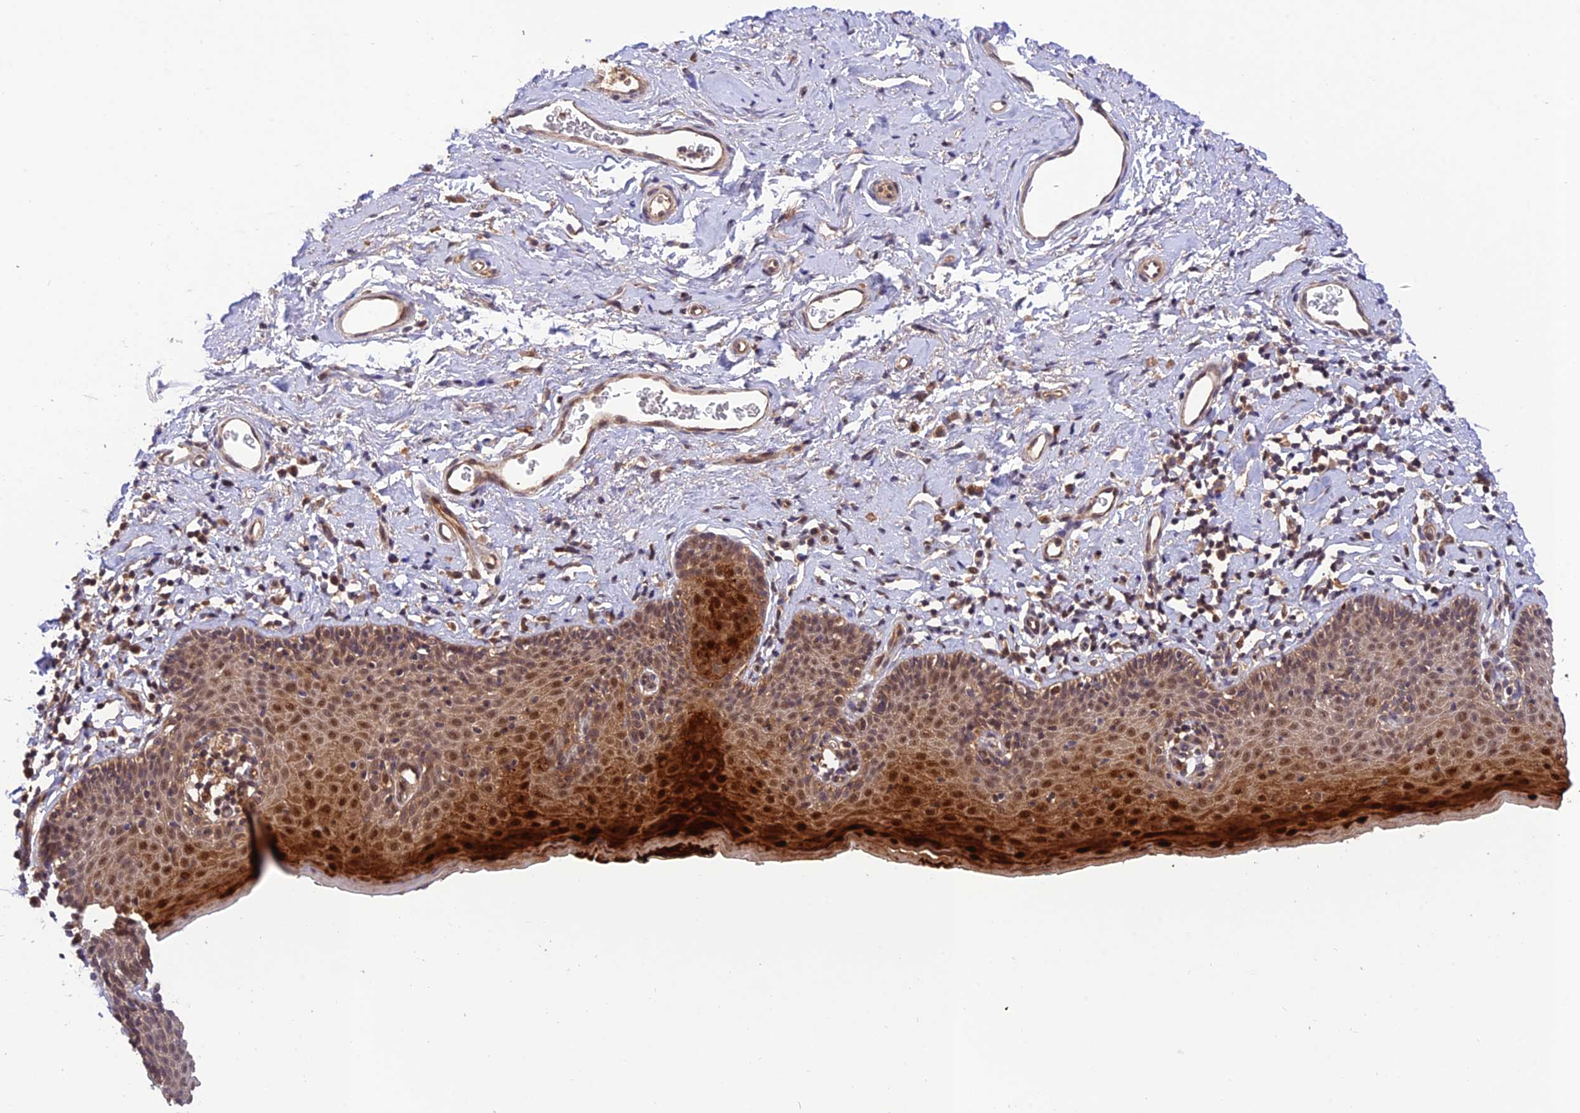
{"staining": {"intensity": "strong", "quantity": "25%-75%", "location": "cytoplasmic/membranous,nuclear"}, "tissue": "skin", "cell_type": "Epidermal cells", "image_type": "normal", "snomed": [{"axis": "morphology", "description": "Normal tissue, NOS"}, {"axis": "topography", "description": "Vulva"}], "caption": "Protein staining of benign skin shows strong cytoplasmic/membranous,nuclear positivity in about 25%-75% of epidermal cells. (DAB (3,3'-diaminobenzidine) = brown stain, brightfield microscopy at high magnification).", "gene": "REV1", "patient": {"sex": "female", "age": 66}}